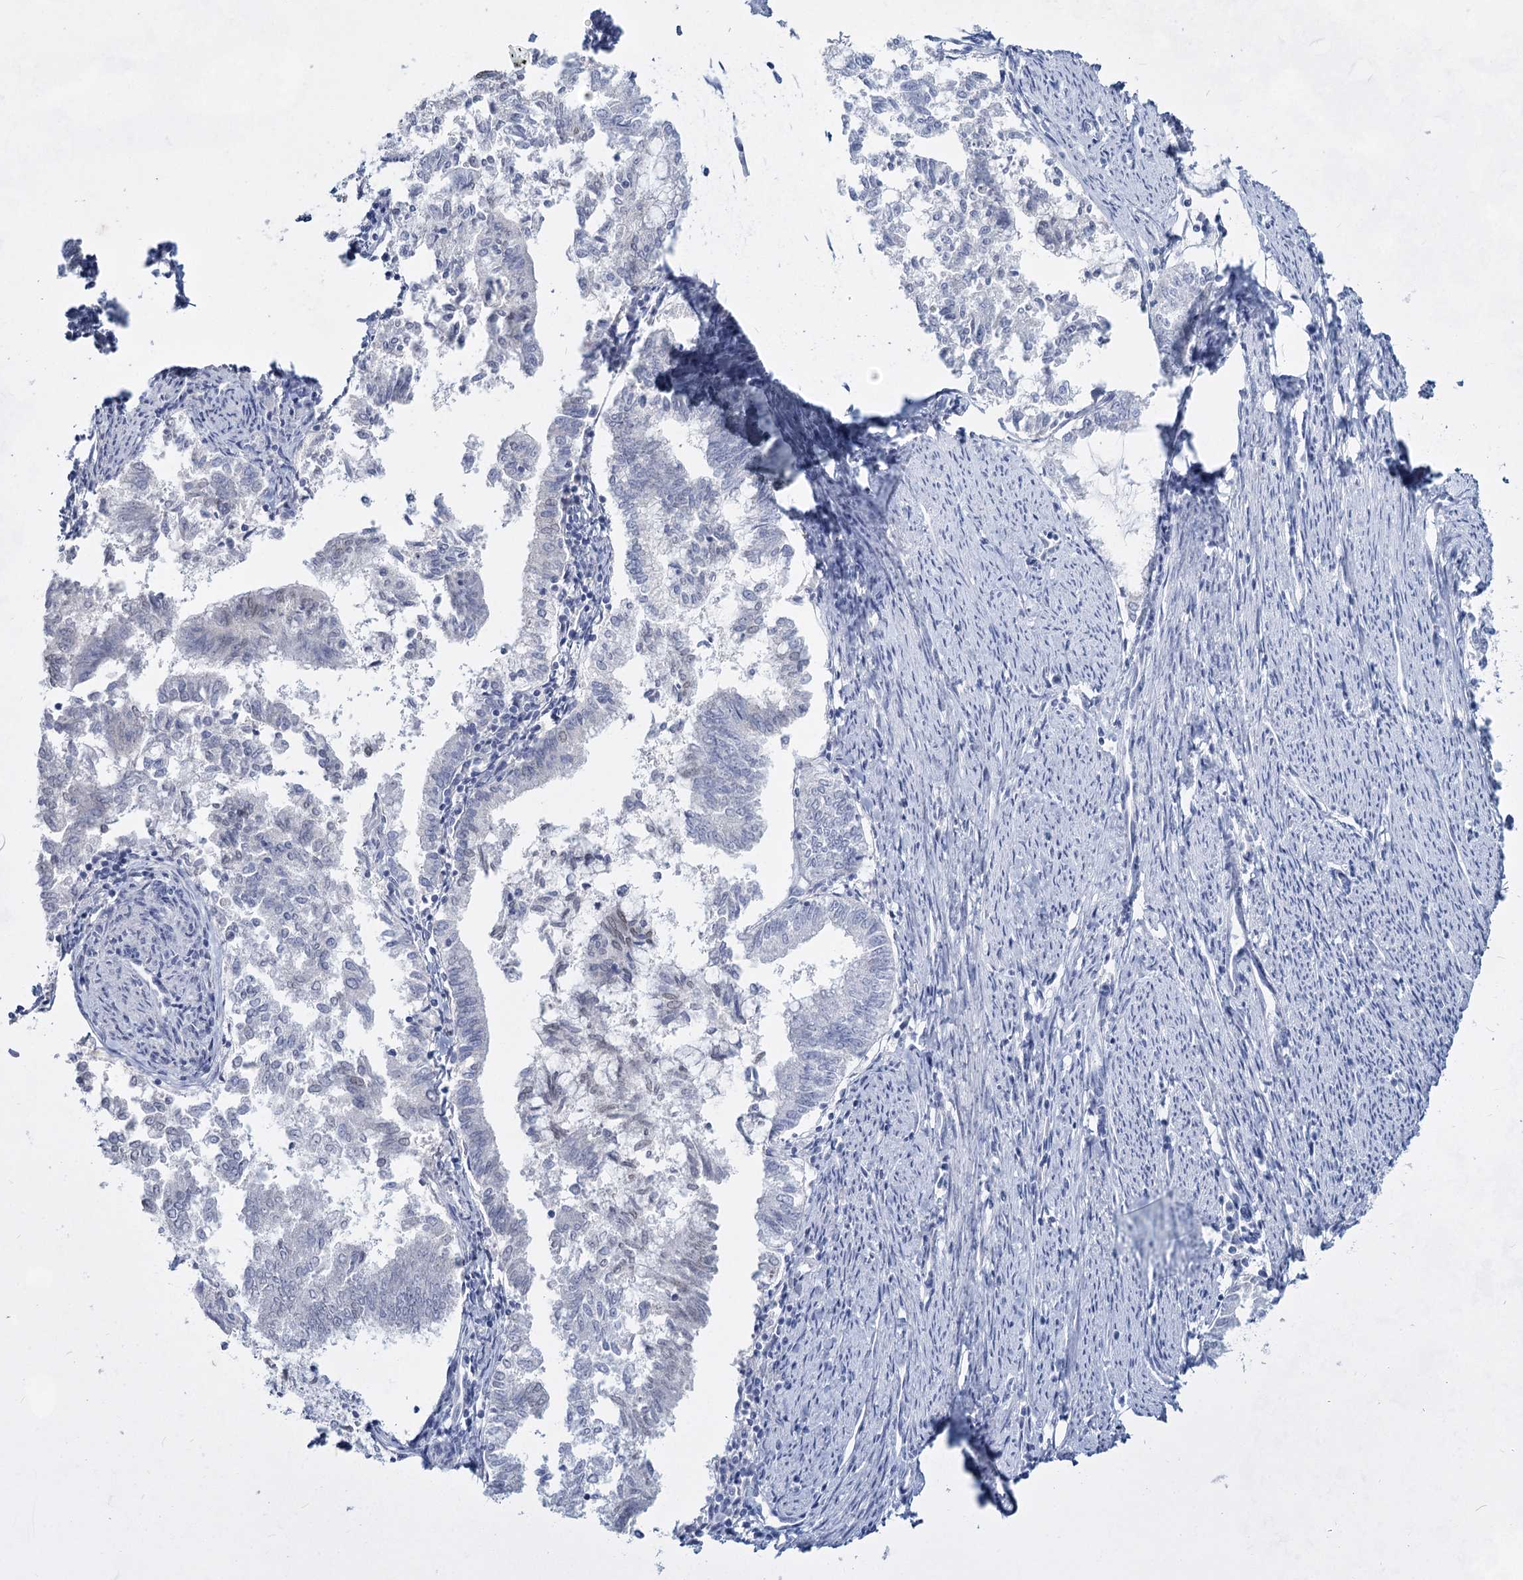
{"staining": {"intensity": "negative", "quantity": "none", "location": "none"}, "tissue": "endometrial cancer", "cell_type": "Tumor cells", "image_type": "cancer", "snomed": [{"axis": "morphology", "description": "Adenocarcinoma, NOS"}, {"axis": "topography", "description": "Endometrium"}], "caption": "Immunohistochemical staining of human endometrial adenocarcinoma shows no significant positivity in tumor cells.", "gene": "SLC17A2", "patient": {"sex": "female", "age": 79}}